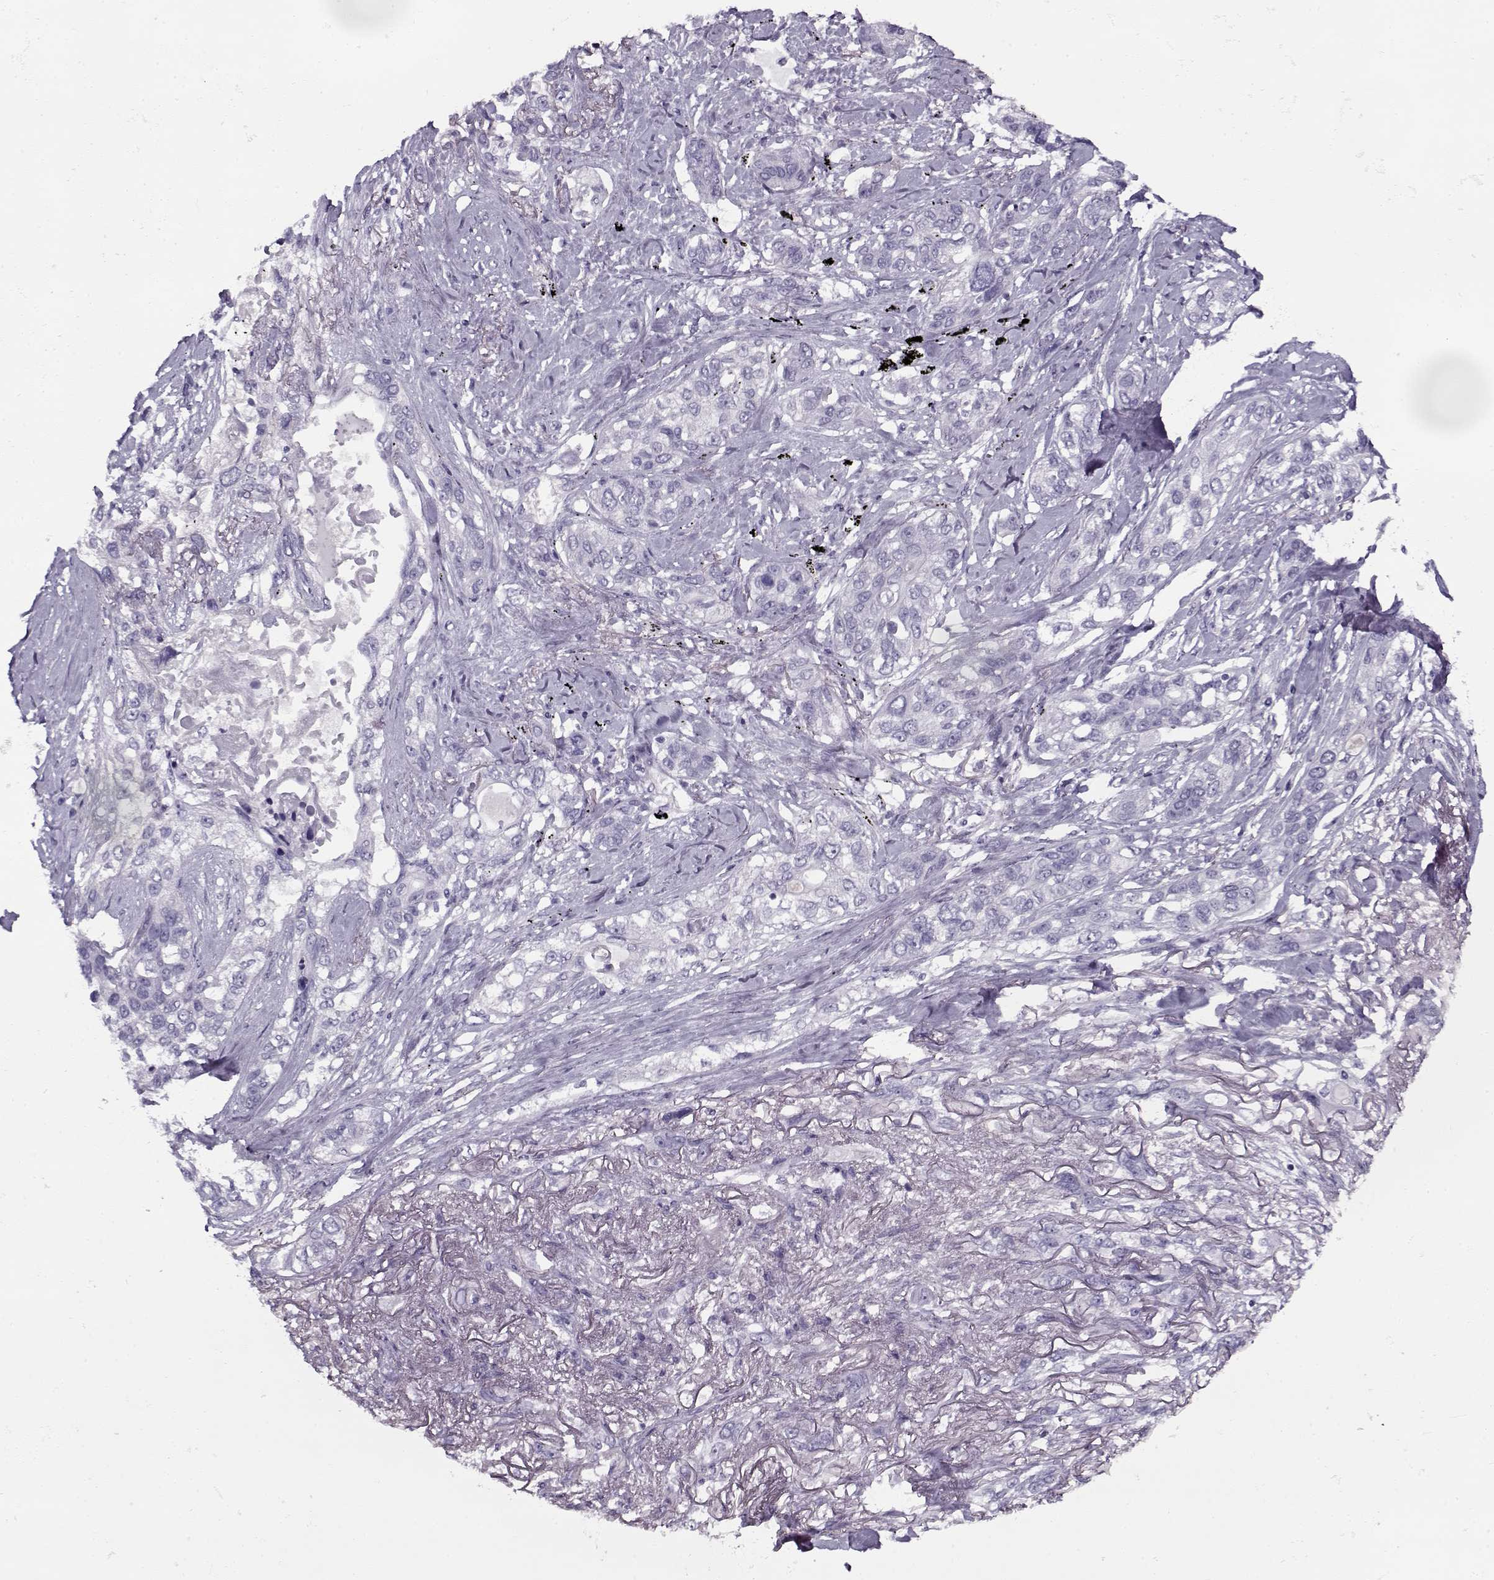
{"staining": {"intensity": "negative", "quantity": "none", "location": "none"}, "tissue": "lung cancer", "cell_type": "Tumor cells", "image_type": "cancer", "snomed": [{"axis": "morphology", "description": "Squamous cell carcinoma, NOS"}, {"axis": "topography", "description": "Lung"}], "caption": "A high-resolution image shows IHC staining of lung cancer (squamous cell carcinoma), which exhibits no significant staining in tumor cells.", "gene": "PP2D1", "patient": {"sex": "female", "age": 70}}